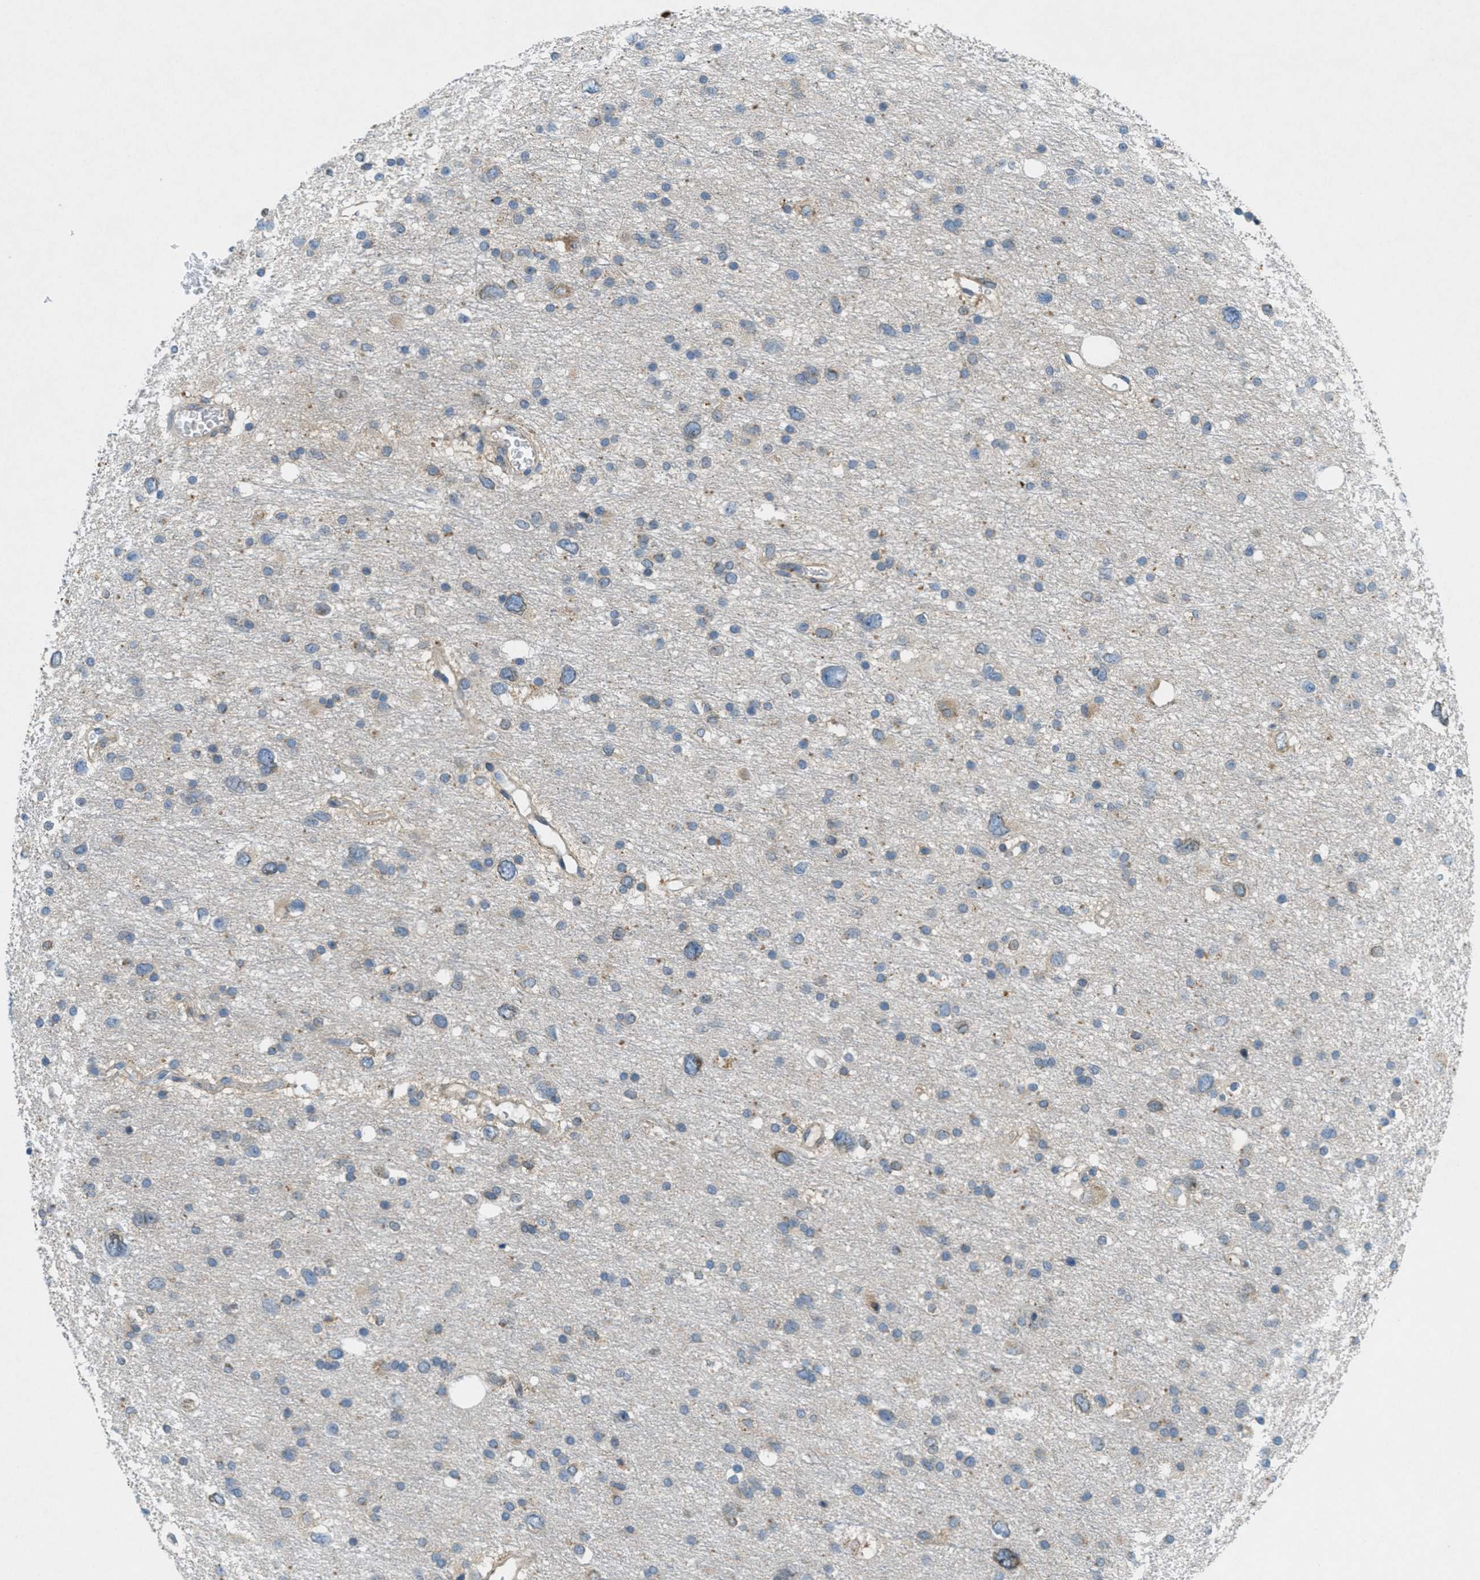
{"staining": {"intensity": "weak", "quantity": "<25%", "location": "cytoplasmic/membranous"}, "tissue": "glioma", "cell_type": "Tumor cells", "image_type": "cancer", "snomed": [{"axis": "morphology", "description": "Glioma, malignant, Low grade"}, {"axis": "topography", "description": "Brain"}], "caption": "A histopathology image of glioma stained for a protein displays no brown staining in tumor cells. The staining is performed using DAB brown chromogen with nuclei counter-stained in using hematoxylin.", "gene": "SIGMAR1", "patient": {"sex": "female", "age": 37}}